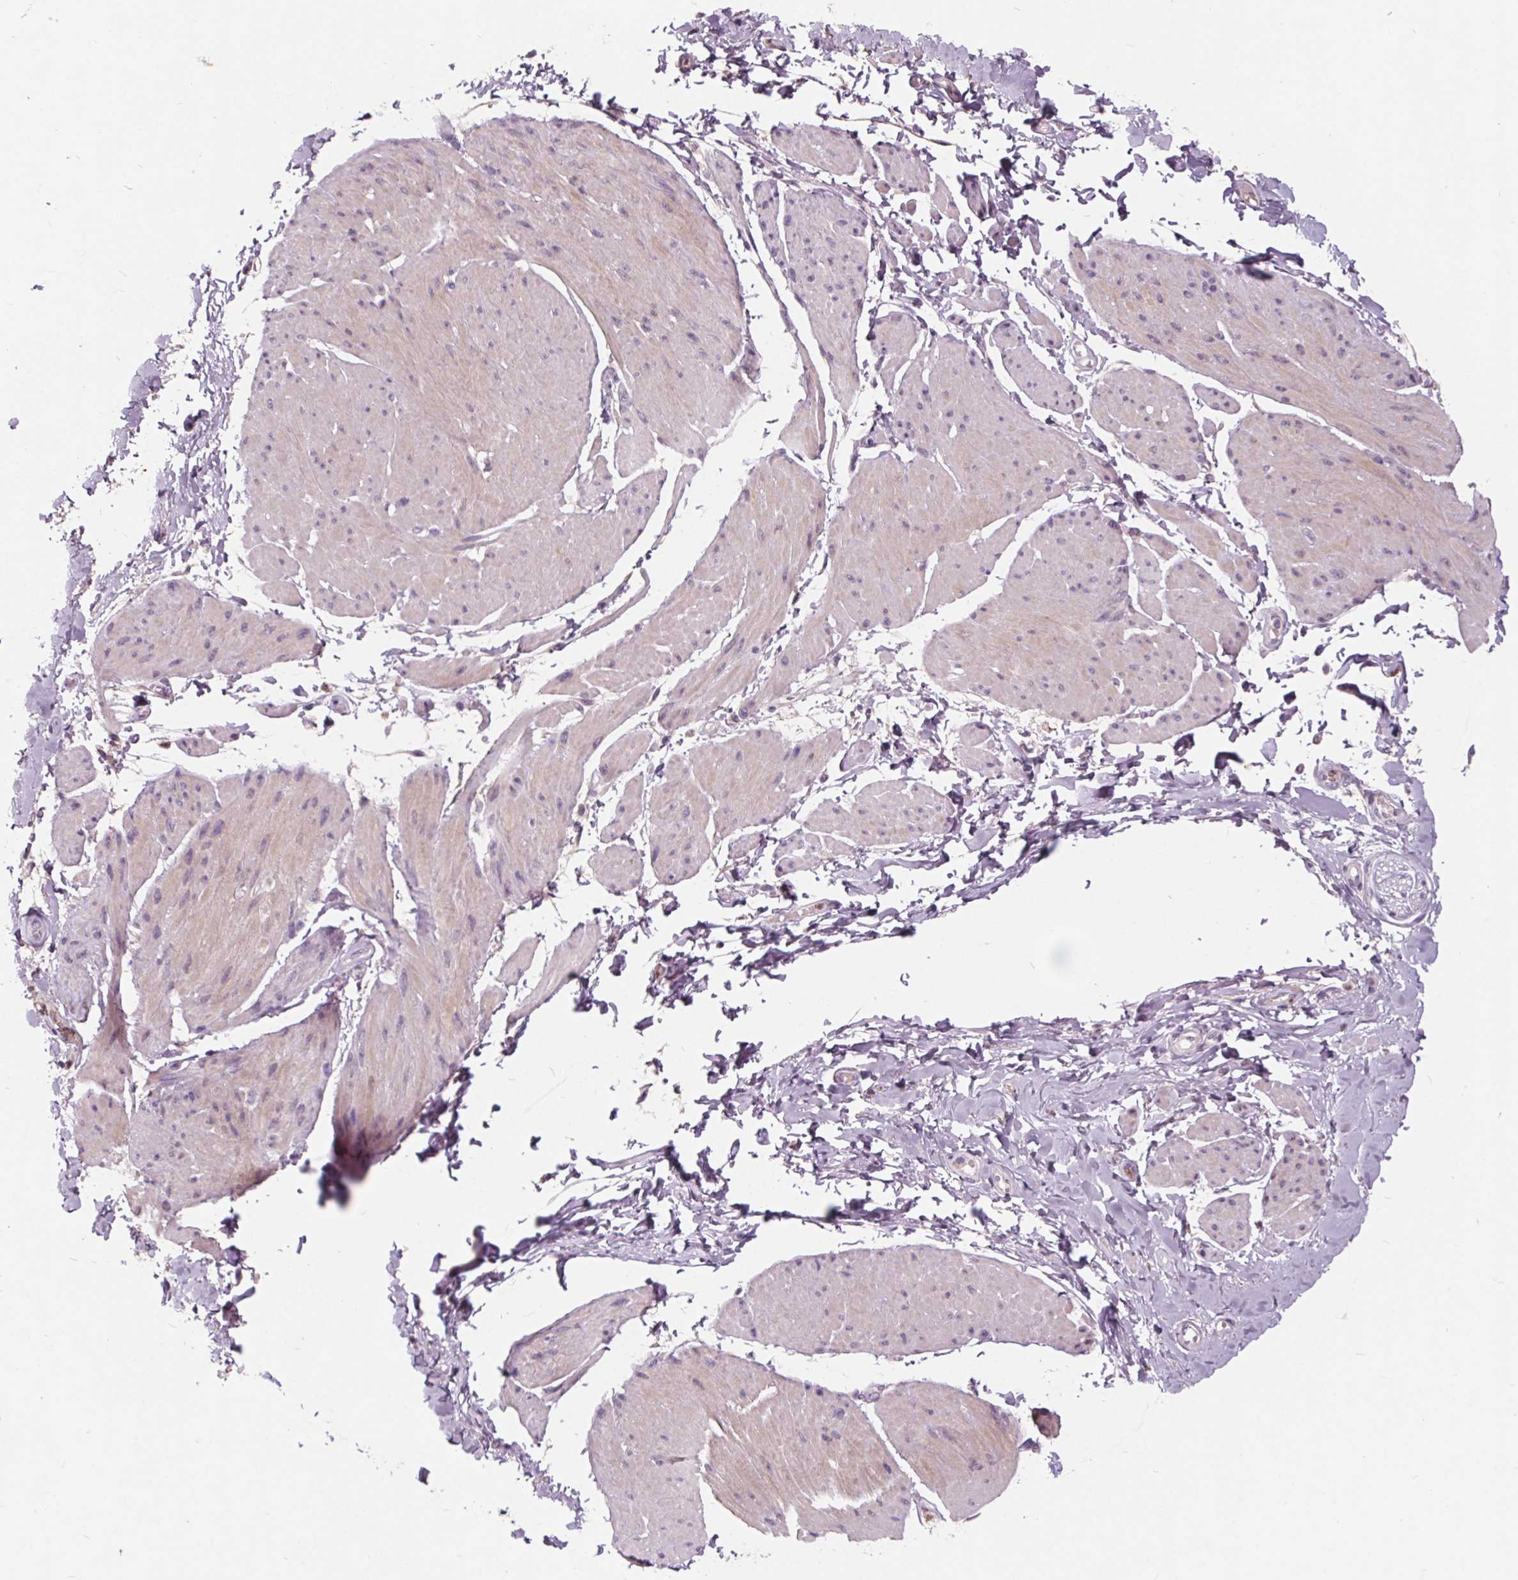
{"staining": {"intensity": "negative", "quantity": "none", "location": "none"}, "tissue": "adipose tissue", "cell_type": "Adipocytes", "image_type": "normal", "snomed": [{"axis": "morphology", "description": "Normal tissue, NOS"}, {"axis": "topography", "description": "Urinary bladder"}, {"axis": "topography", "description": "Peripheral nerve tissue"}], "caption": "Adipocytes are negative for protein expression in benign human adipose tissue.", "gene": "HAAO", "patient": {"sex": "female", "age": 60}}